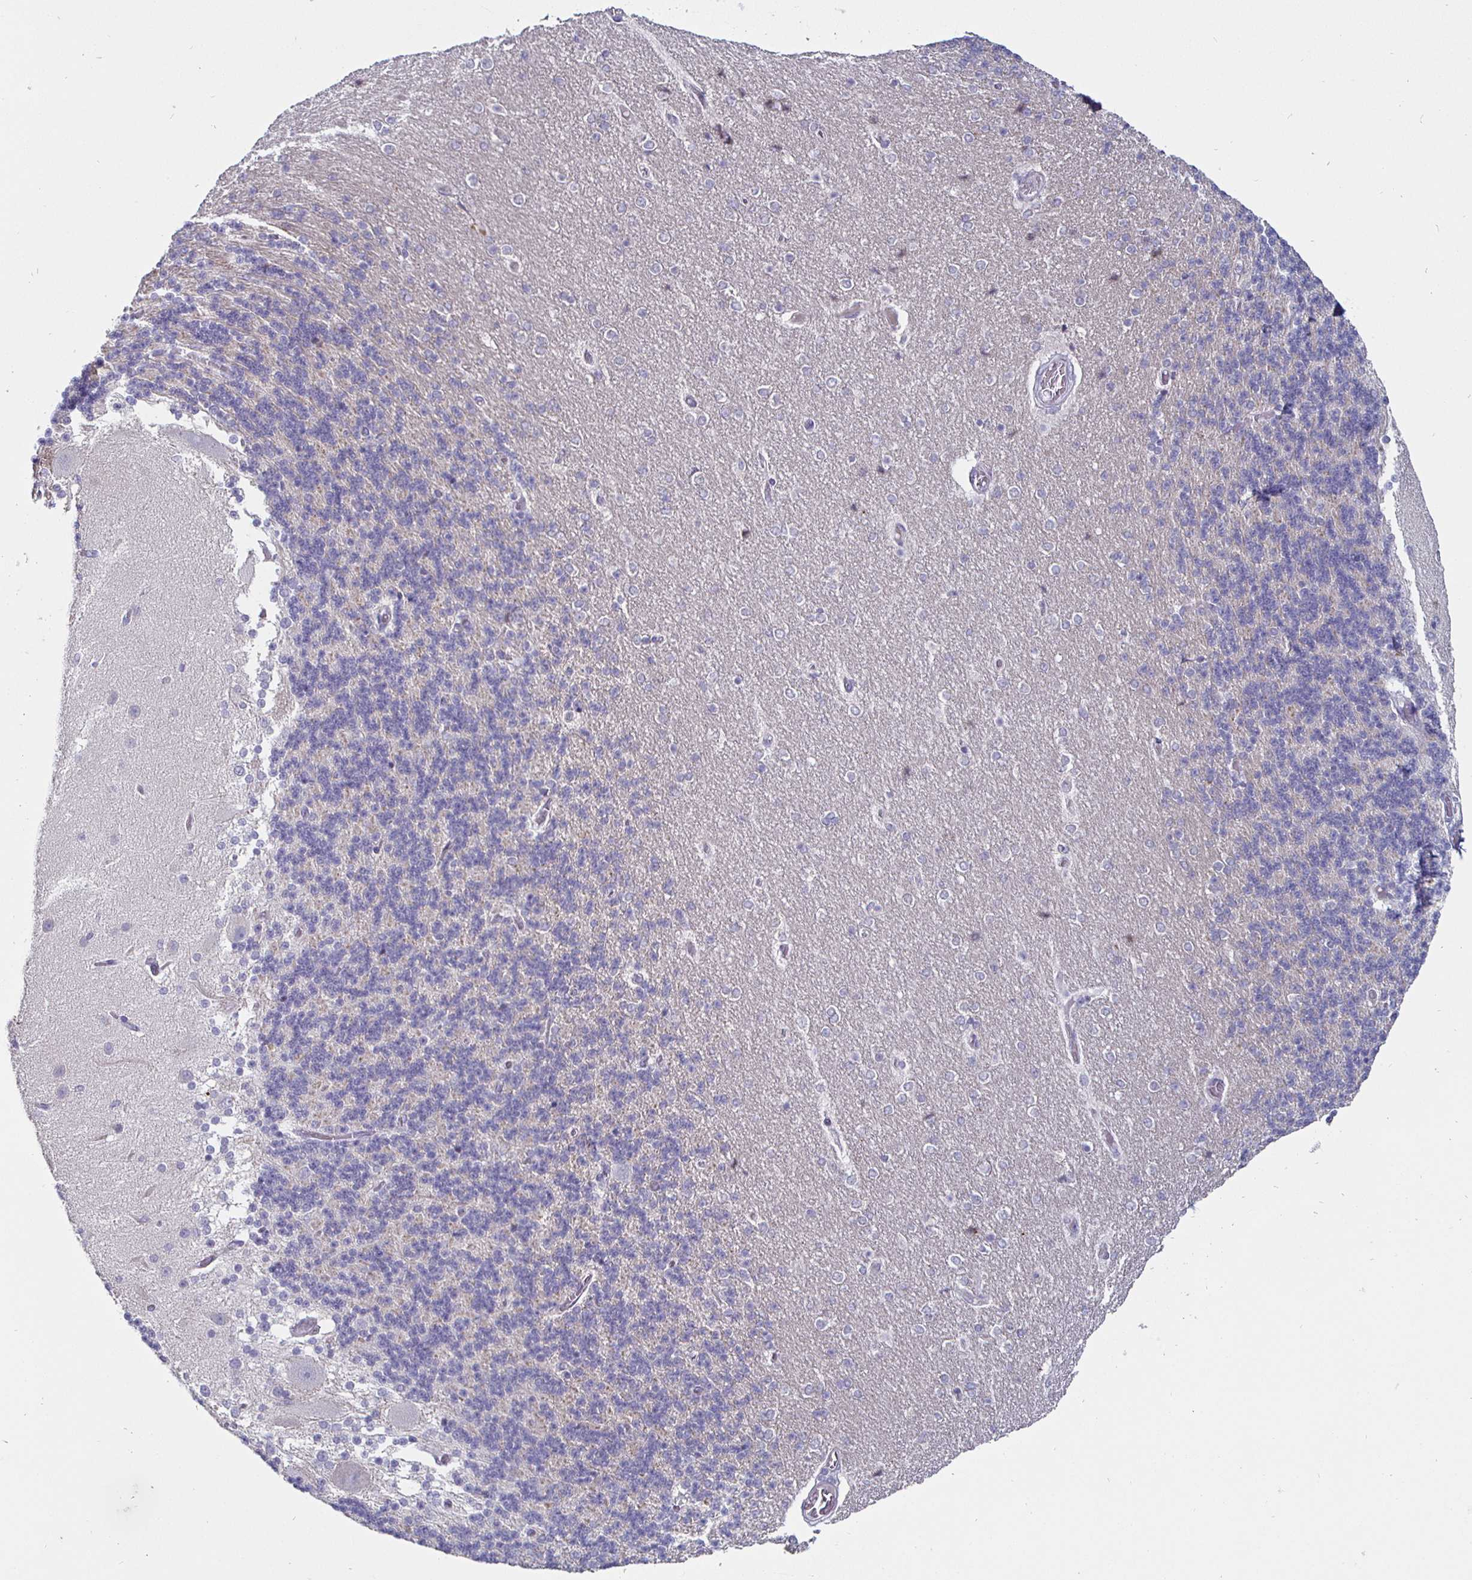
{"staining": {"intensity": "negative", "quantity": "none", "location": "none"}, "tissue": "cerebellum", "cell_type": "Cells in granular layer", "image_type": "normal", "snomed": [{"axis": "morphology", "description": "Normal tissue, NOS"}, {"axis": "topography", "description": "Cerebellum"}], "caption": "IHC photomicrograph of unremarkable cerebellum: human cerebellum stained with DAB reveals no significant protein expression in cells in granular layer.", "gene": "DMRTB1", "patient": {"sex": "female", "age": 54}}